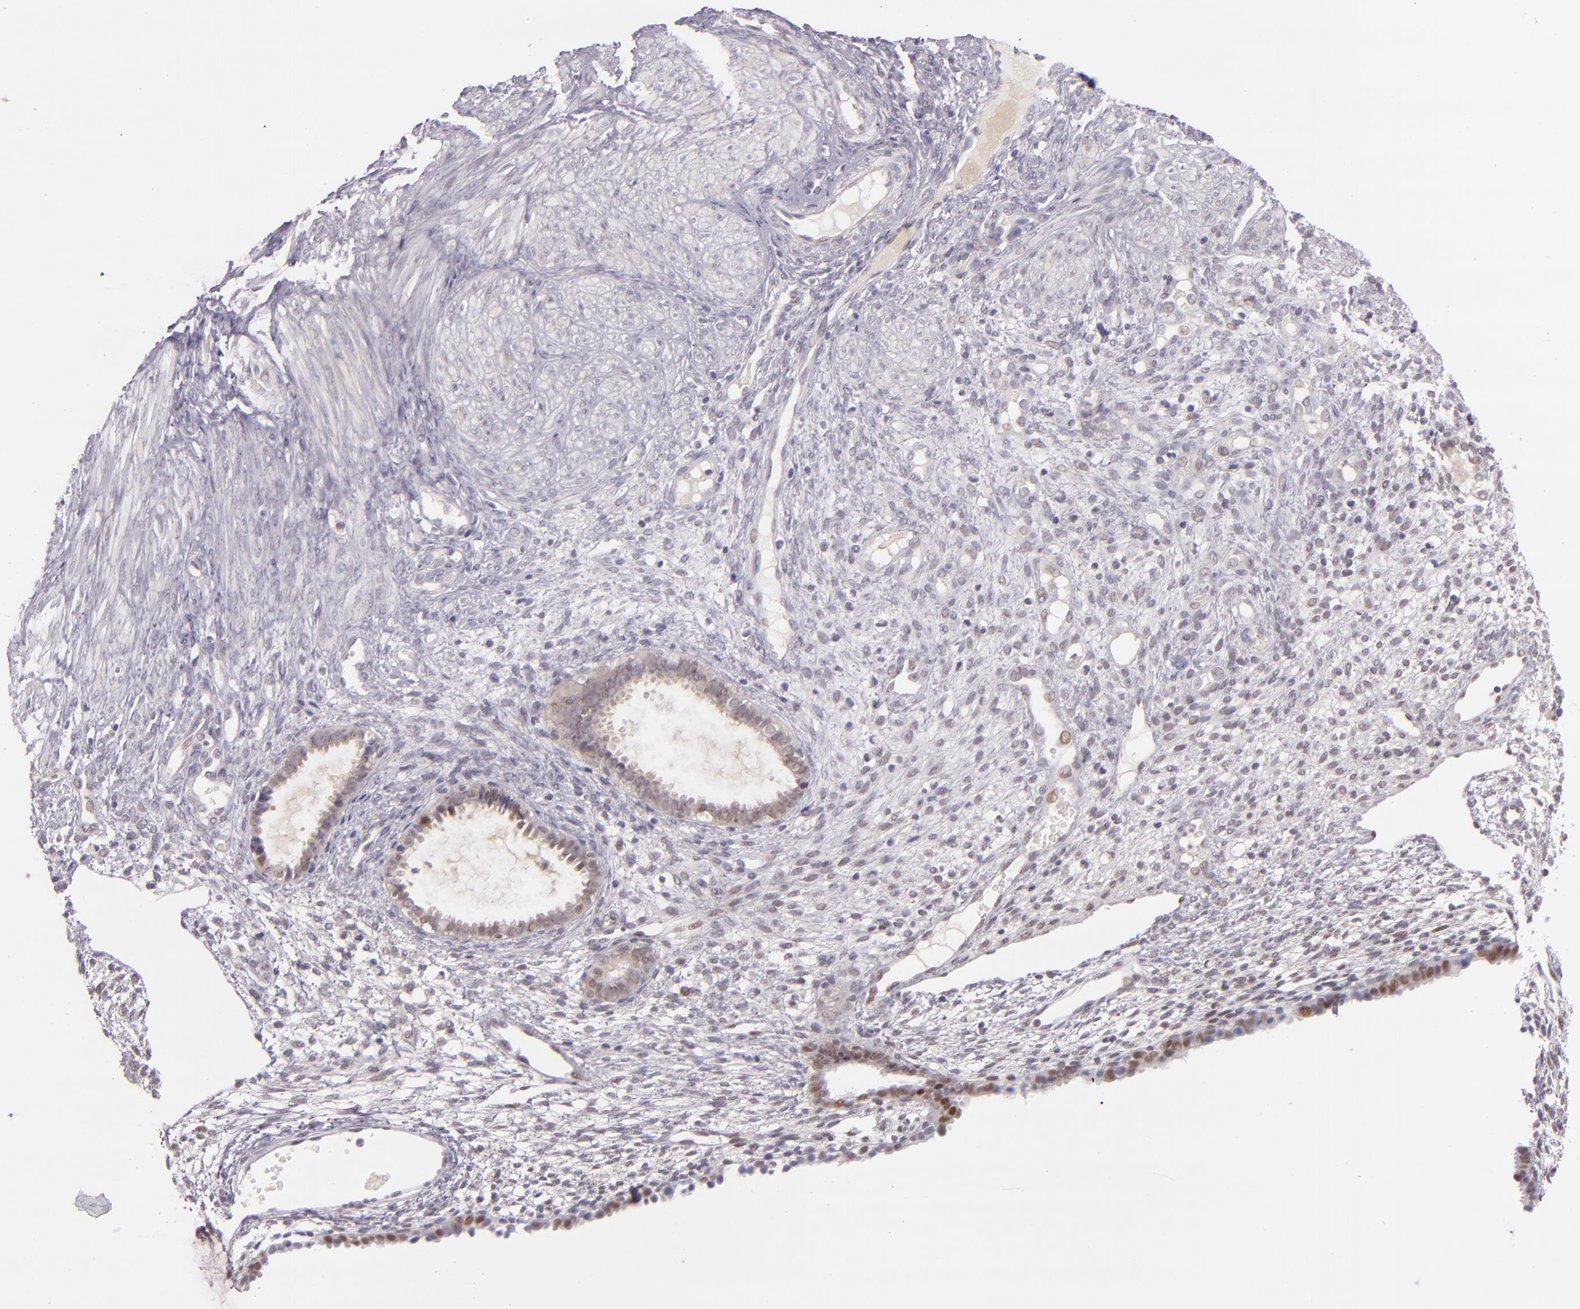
{"staining": {"intensity": "negative", "quantity": "none", "location": "none"}, "tissue": "endometrium", "cell_type": "Cells in endometrial stroma", "image_type": "normal", "snomed": [{"axis": "morphology", "description": "Normal tissue, NOS"}, {"axis": "topography", "description": "Endometrium"}], "caption": "Immunohistochemistry of benign human endometrium demonstrates no expression in cells in endometrial stroma.", "gene": "CSE1L", "patient": {"sex": "female", "age": 72}}